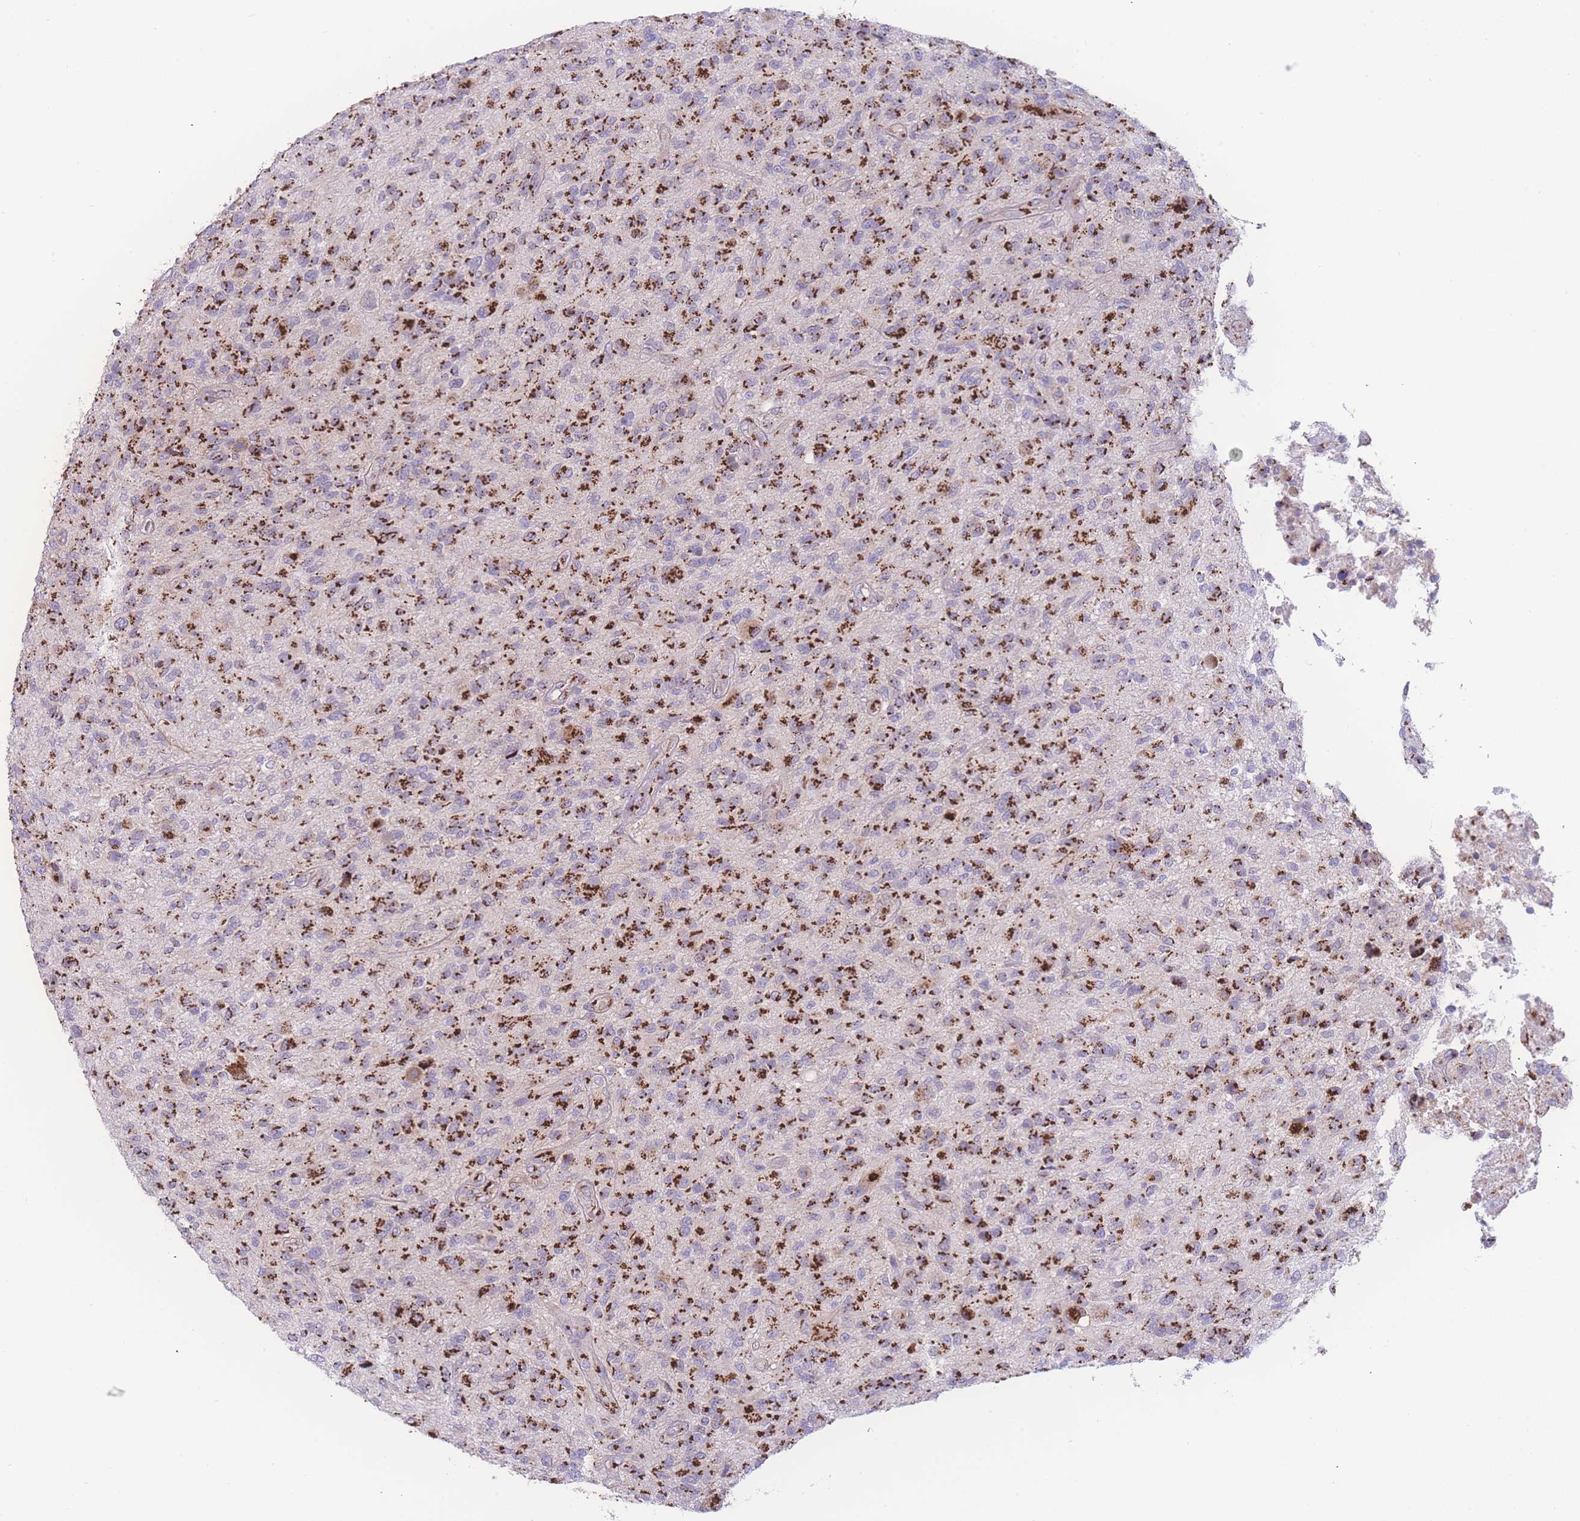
{"staining": {"intensity": "strong", "quantity": ">75%", "location": "cytoplasmic/membranous"}, "tissue": "glioma", "cell_type": "Tumor cells", "image_type": "cancer", "snomed": [{"axis": "morphology", "description": "Glioma, malignant, High grade"}, {"axis": "topography", "description": "Brain"}], "caption": "Immunohistochemical staining of human glioma reveals high levels of strong cytoplasmic/membranous expression in approximately >75% of tumor cells.", "gene": "GOLM2", "patient": {"sex": "male", "age": 47}}